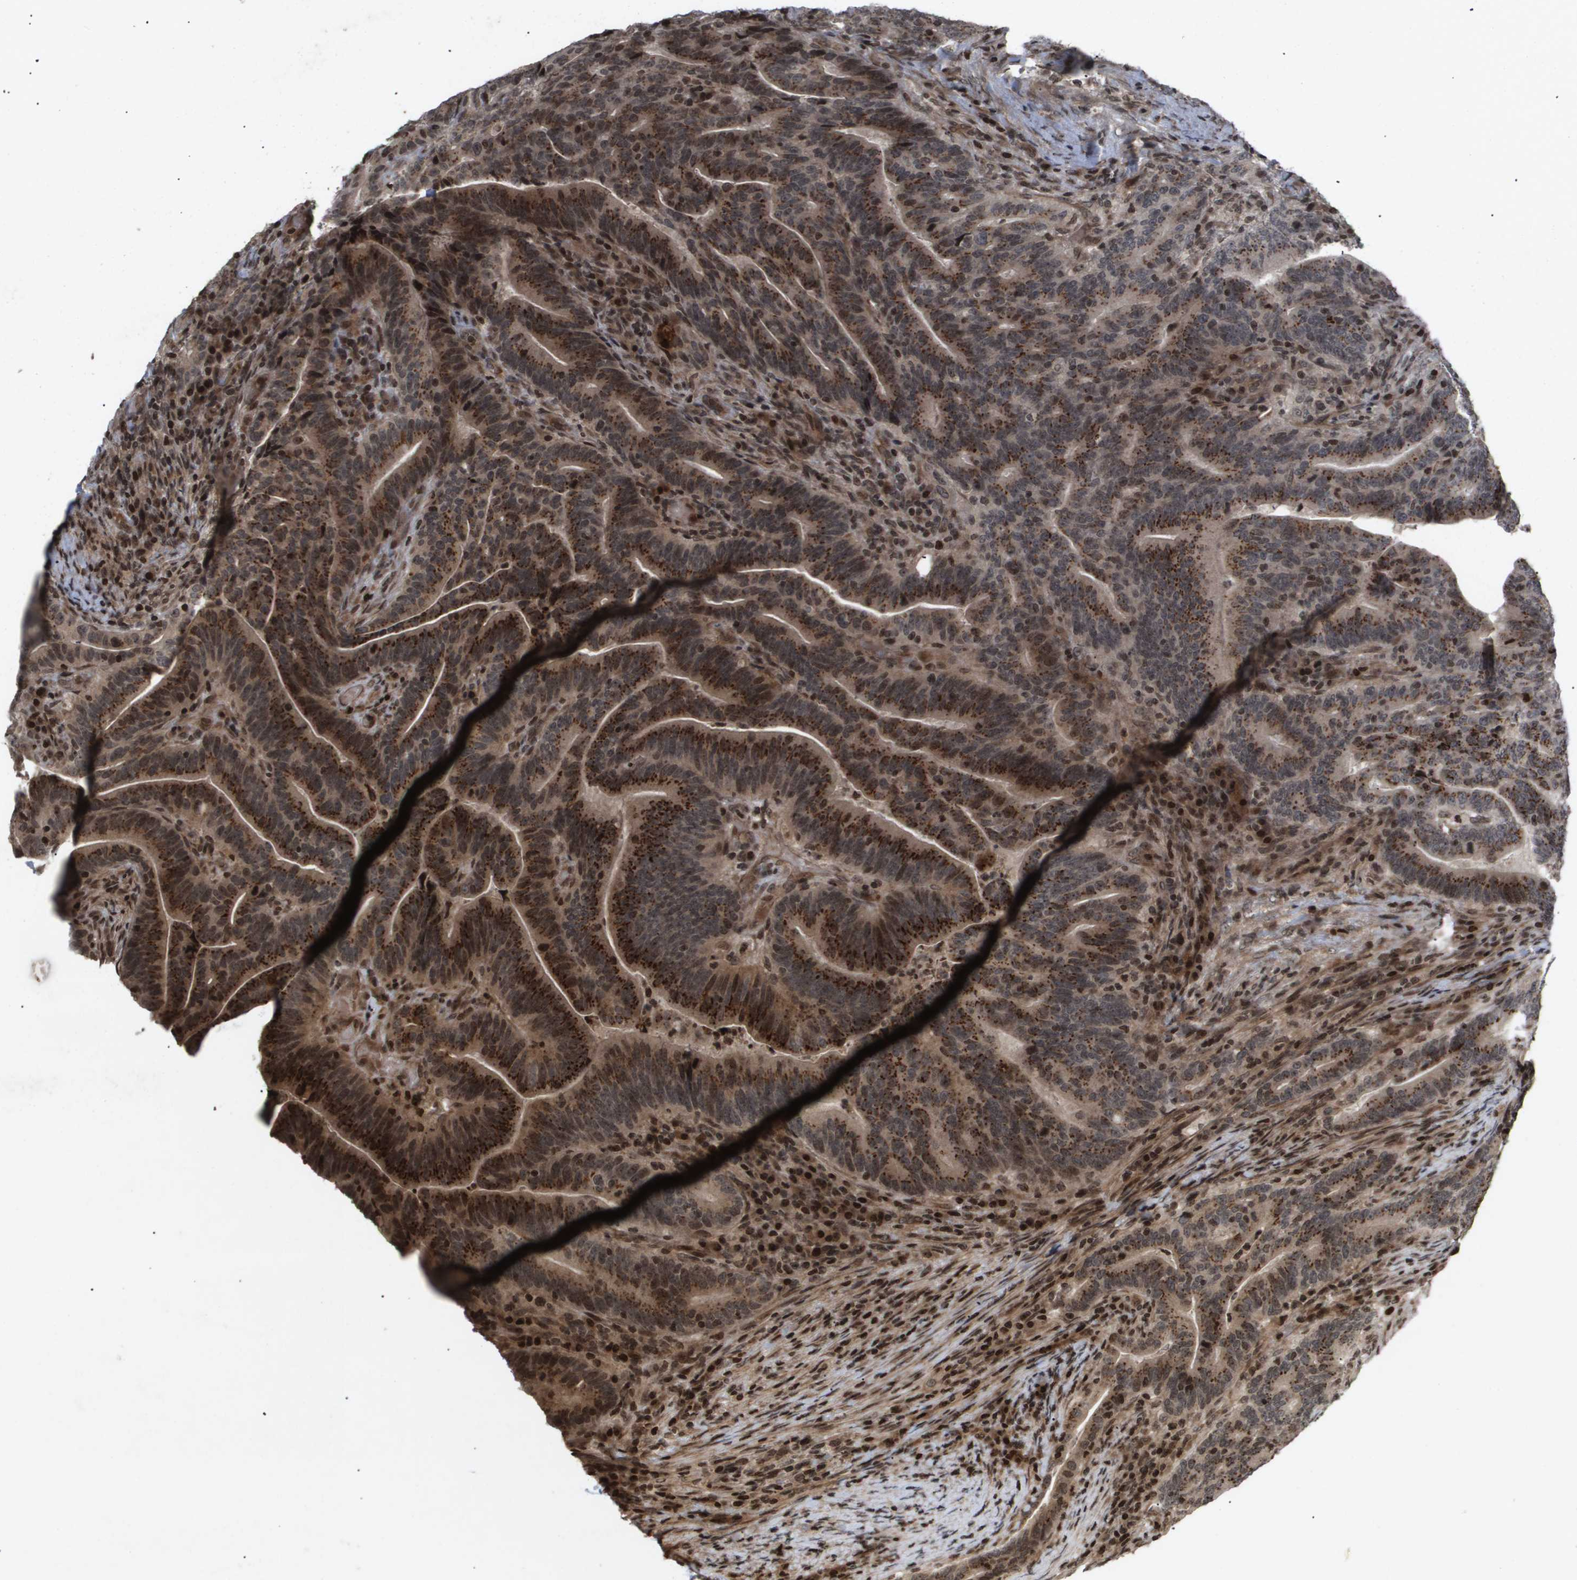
{"staining": {"intensity": "strong", "quantity": ">75%", "location": "cytoplasmic/membranous,nuclear"}, "tissue": "colorectal cancer", "cell_type": "Tumor cells", "image_type": "cancer", "snomed": [{"axis": "morphology", "description": "Normal tissue, NOS"}, {"axis": "morphology", "description": "Adenocarcinoma, NOS"}, {"axis": "topography", "description": "Colon"}], "caption": "An immunohistochemistry image of tumor tissue is shown. Protein staining in brown shows strong cytoplasmic/membranous and nuclear positivity in colorectal cancer (adenocarcinoma) within tumor cells.", "gene": "HSPA6", "patient": {"sex": "female", "age": 66}}